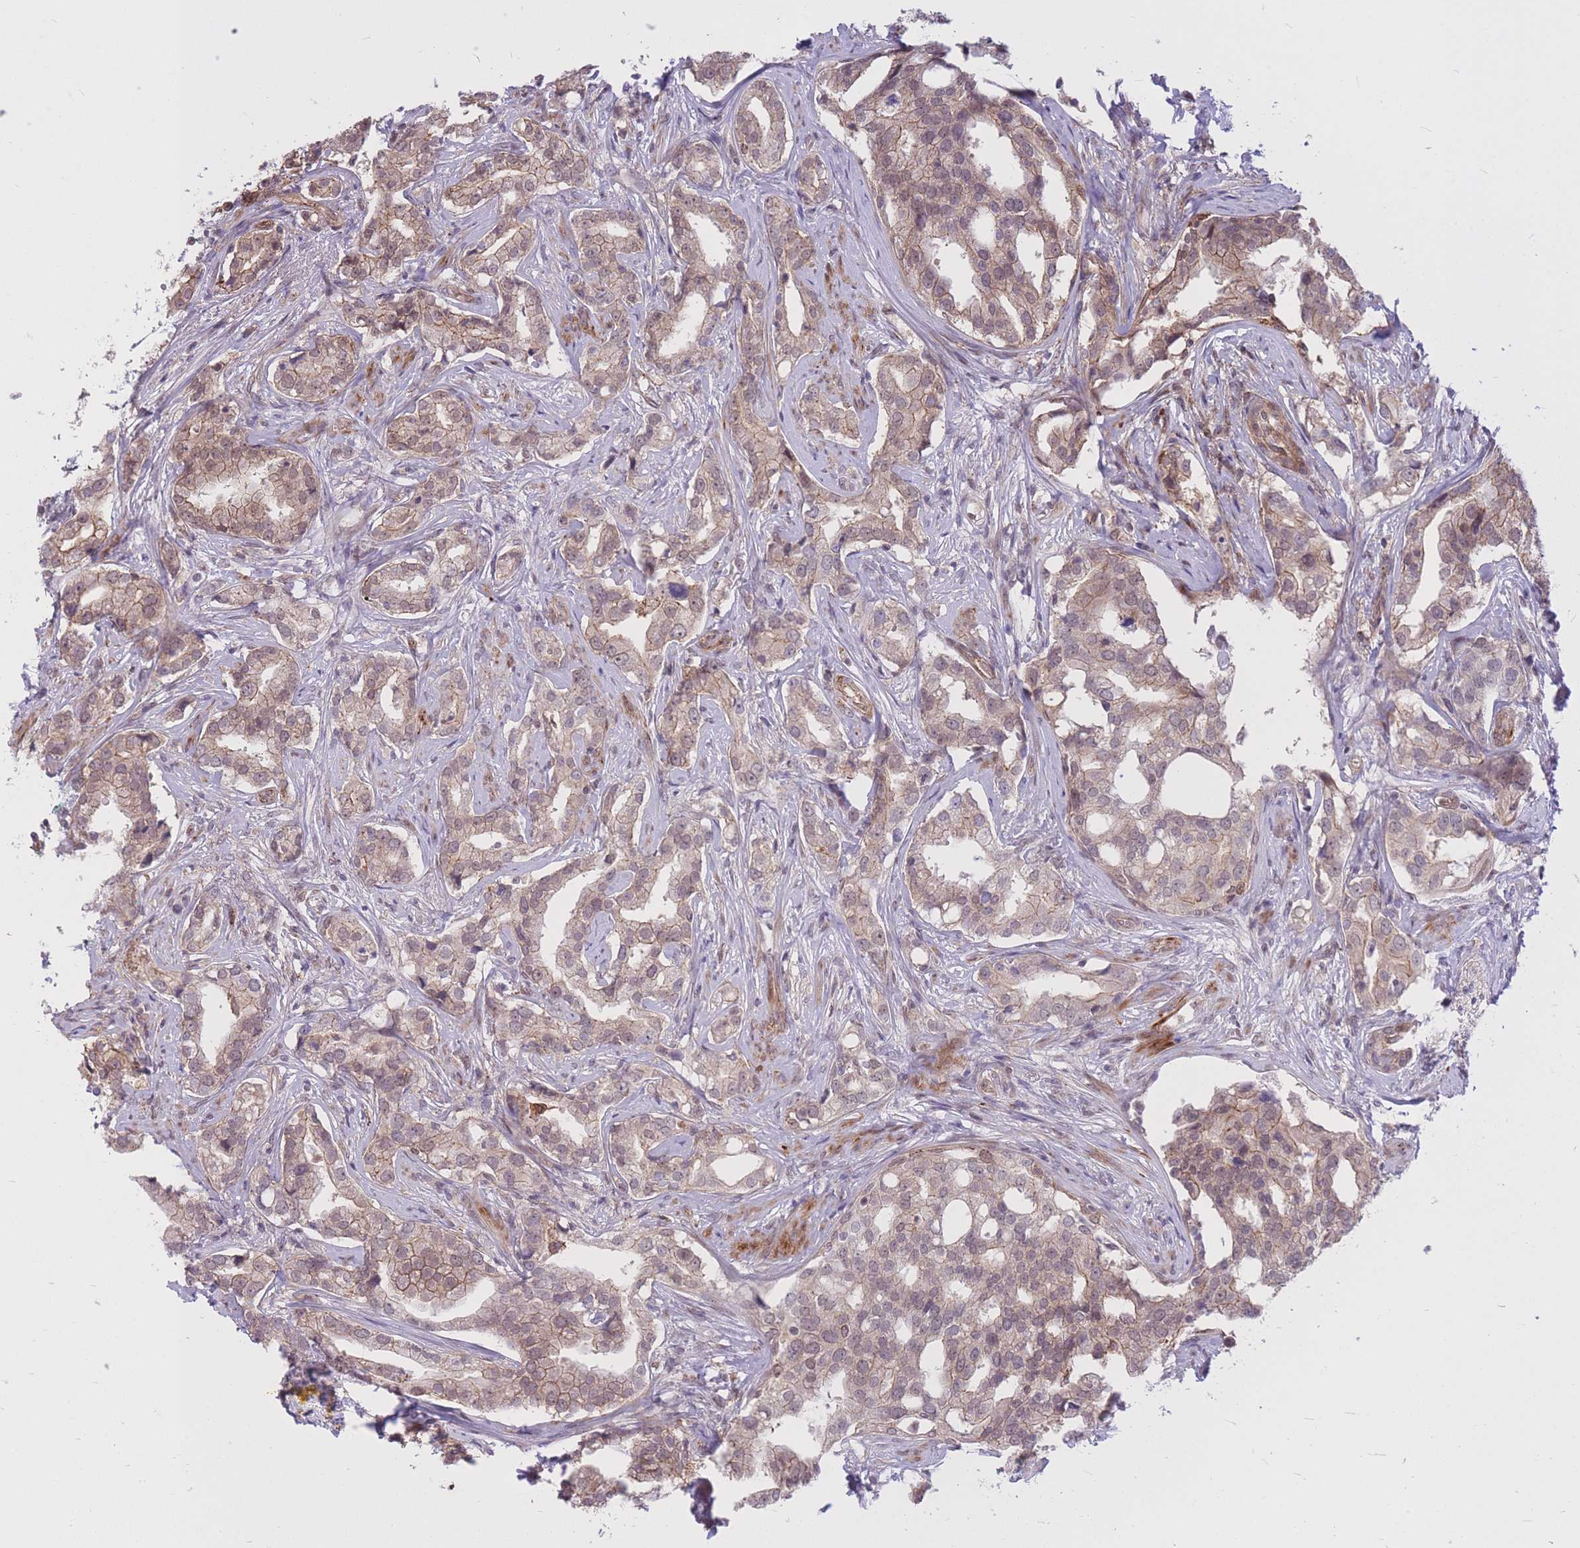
{"staining": {"intensity": "weak", "quantity": ">75%", "location": "cytoplasmic/membranous"}, "tissue": "prostate cancer", "cell_type": "Tumor cells", "image_type": "cancer", "snomed": [{"axis": "morphology", "description": "Adenocarcinoma, High grade"}, {"axis": "topography", "description": "Prostate"}], "caption": "Brown immunohistochemical staining in human adenocarcinoma (high-grade) (prostate) exhibits weak cytoplasmic/membranous positivity in approximately >75% of tumor cells.", "gene": "TCF20", "patient": {"sex": "male", "age": 67}}